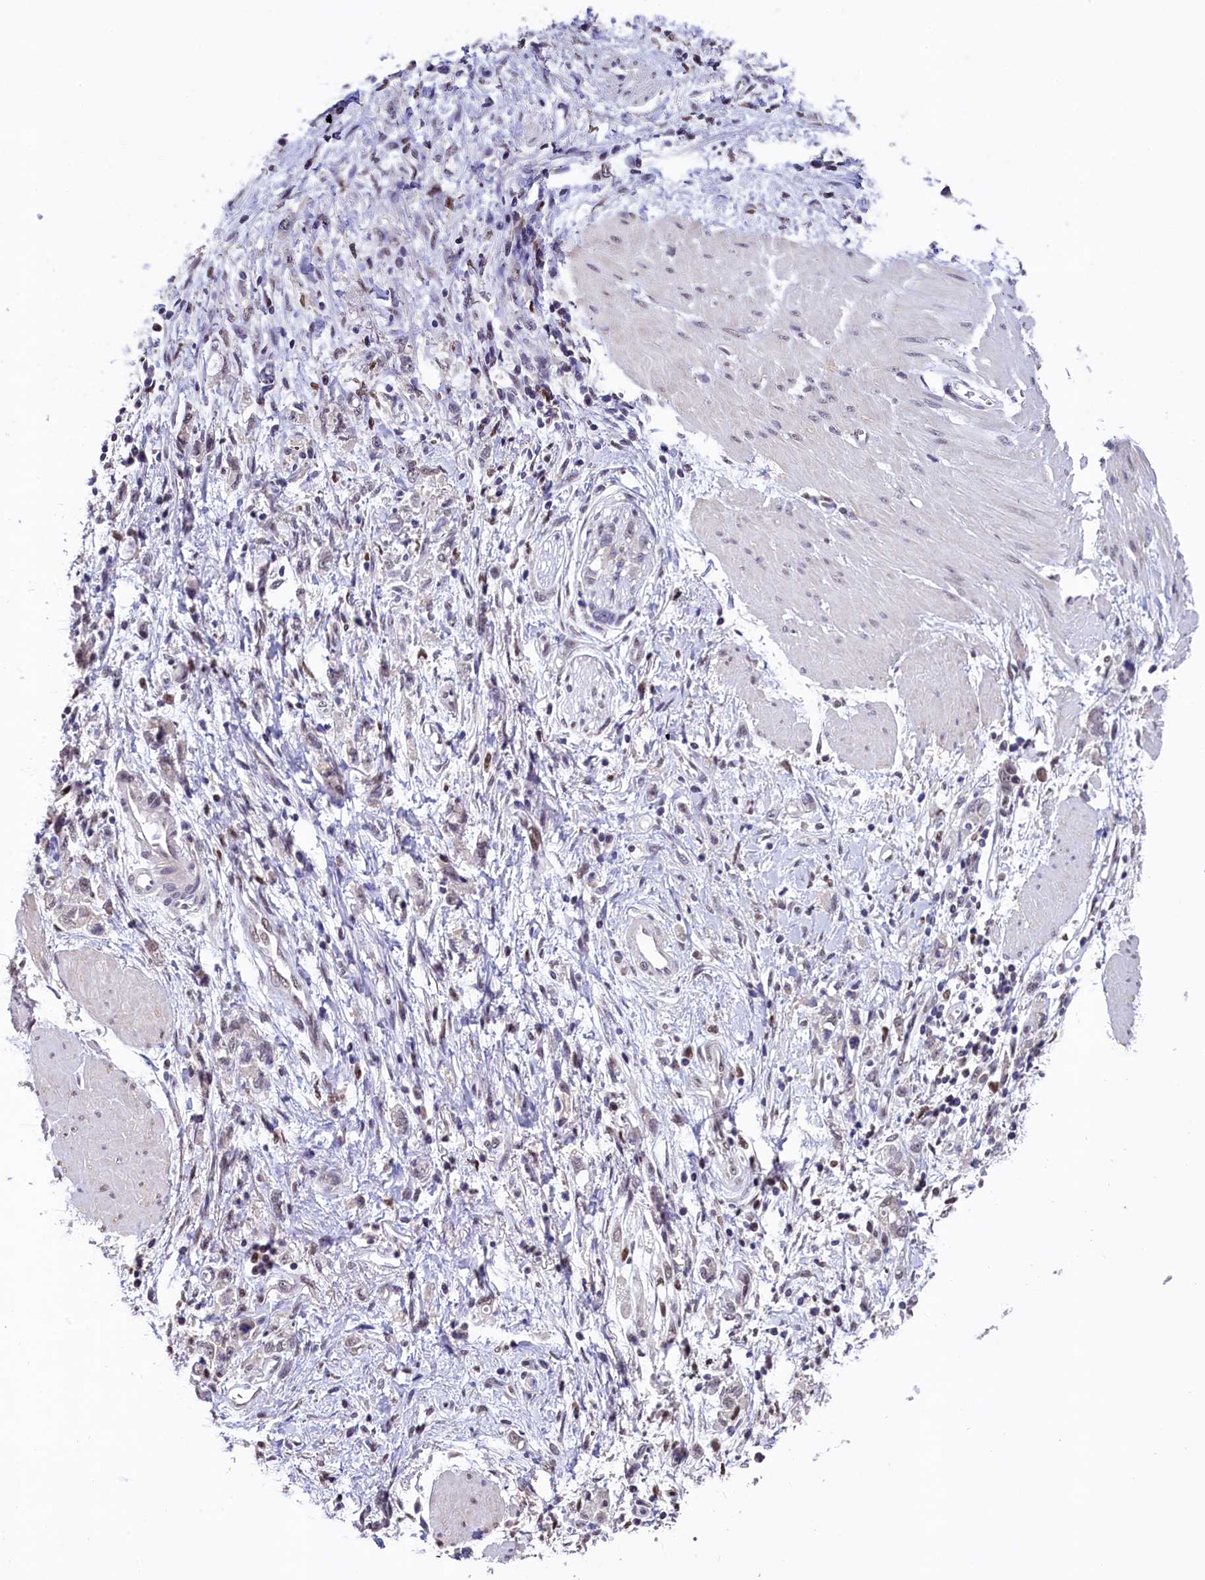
{"staining": {"intensity": "weak", "quantity": "<25%", "location": "nuclear"}, "tissue": "stomach cancer", "cell_type": "Tumor cells", "image_type": "cancer", "snomed": [{"axis": "morphology", "description": "Adenocarcinoma, NOS"}, {"axis": "topography", "description": "Stomach"}], "caption": "IHC histopathology image of stomach cancer stained for a protein (brown), which reveals no expression in tumor cells. (DAB immunohistochemistry (IHC), high magnification).", "gene": "HECTD4", "patient": {"sex": "female", "age": 76}}